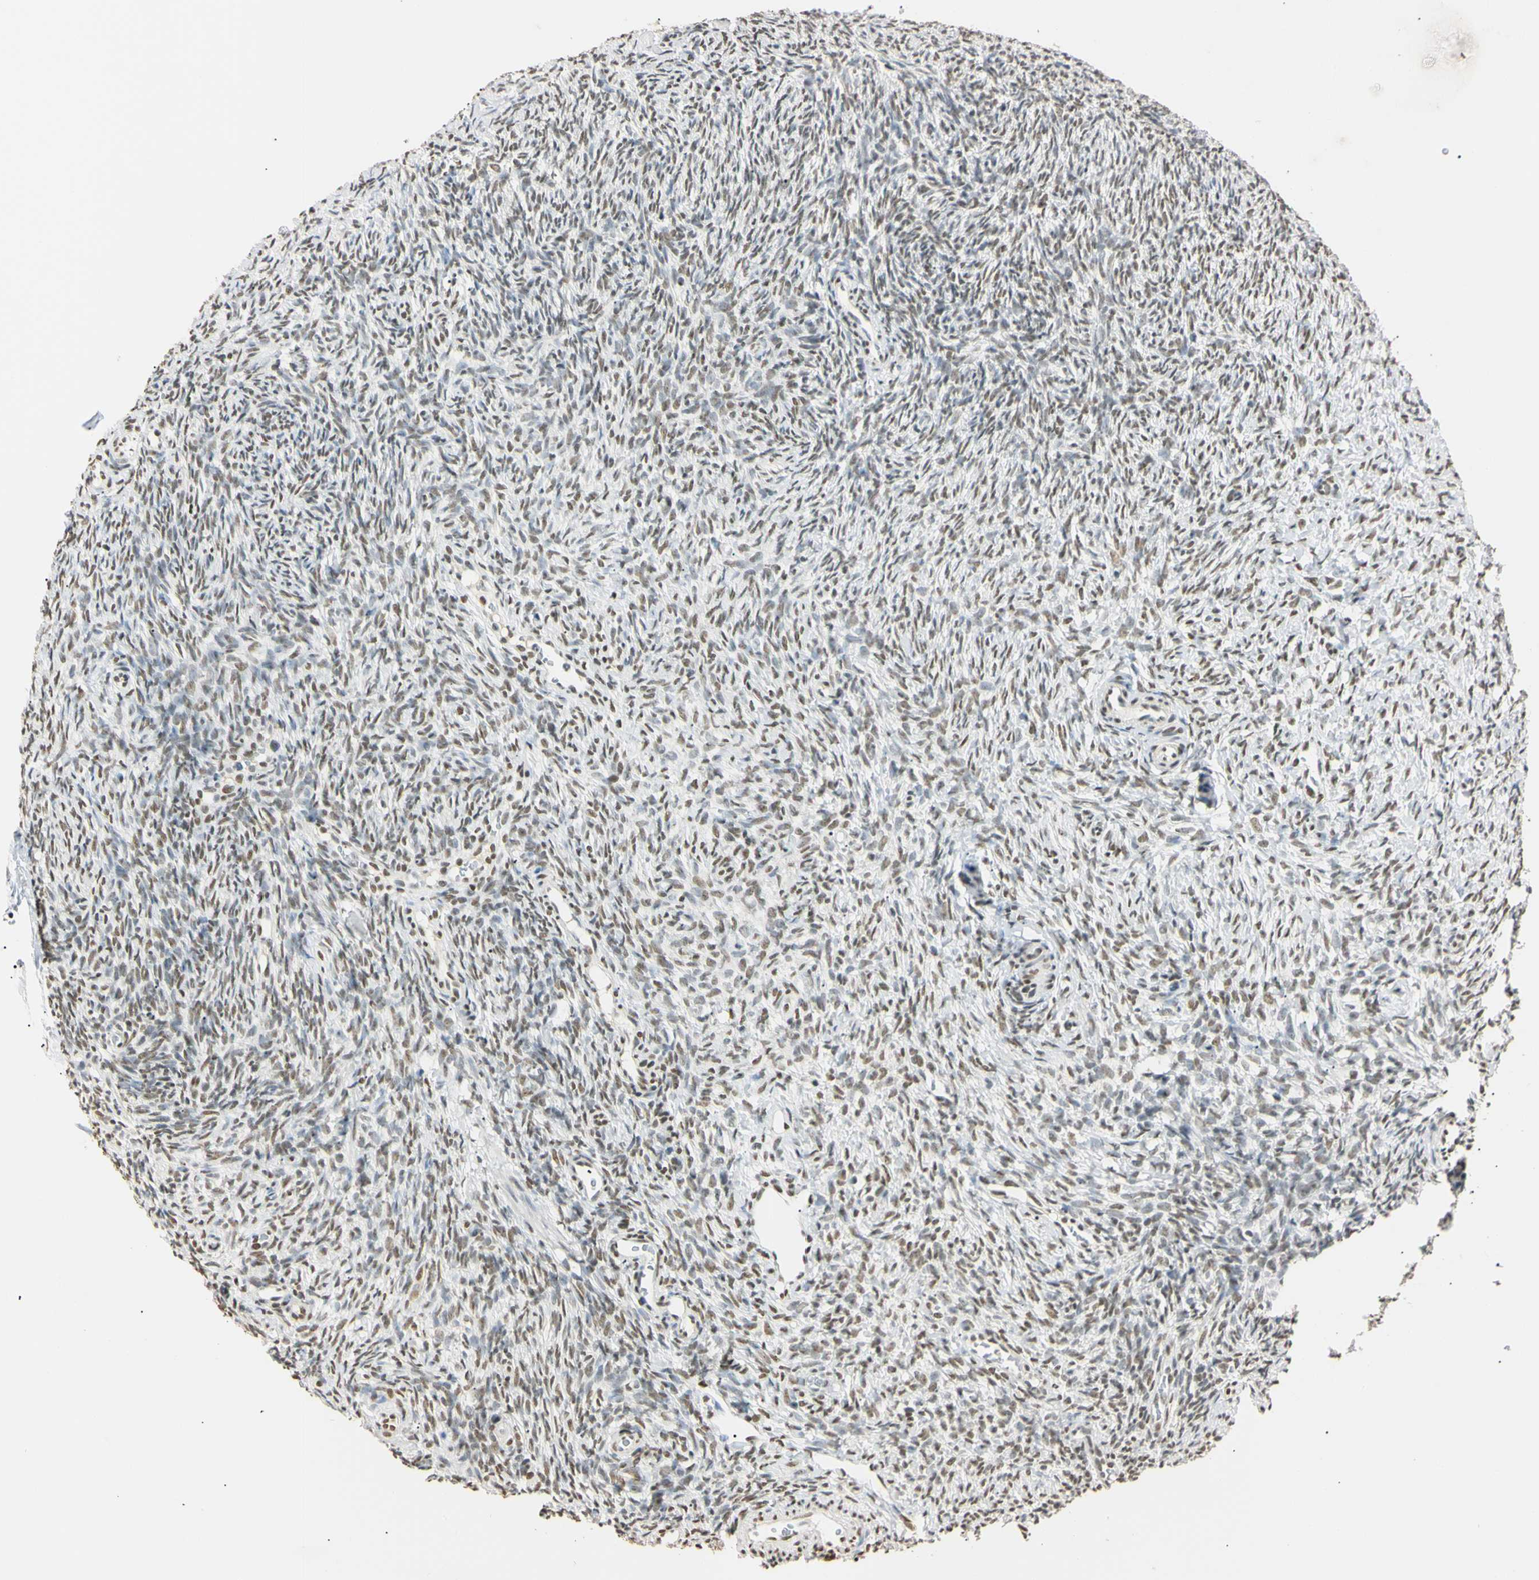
{"staining": {"intensity": "moderate", "quantity": ">75%", "location": "nuclear"}, "tissue": "ovary", "cell_type": "Ovarian stroma cells", "image_type": "normal", "snomed": [{"axis": "morphology", "description": "Normal tissue, NOS"}, {"axis": "topography", "description": "Ovary"}], "caption": "High-magnification brightfield microscopy of benign ovary stained with DAB (3,3'-diaminobenzidine) (brown) and counterstained with hematoxylin (blue). ovarian stroma cells exhibit moderate nuclear staining is seen in about>75% of cells. Nuclei are stained in blue.", "gene": "SMARCA5", "patient": {"sex": "female", "age": 35}}